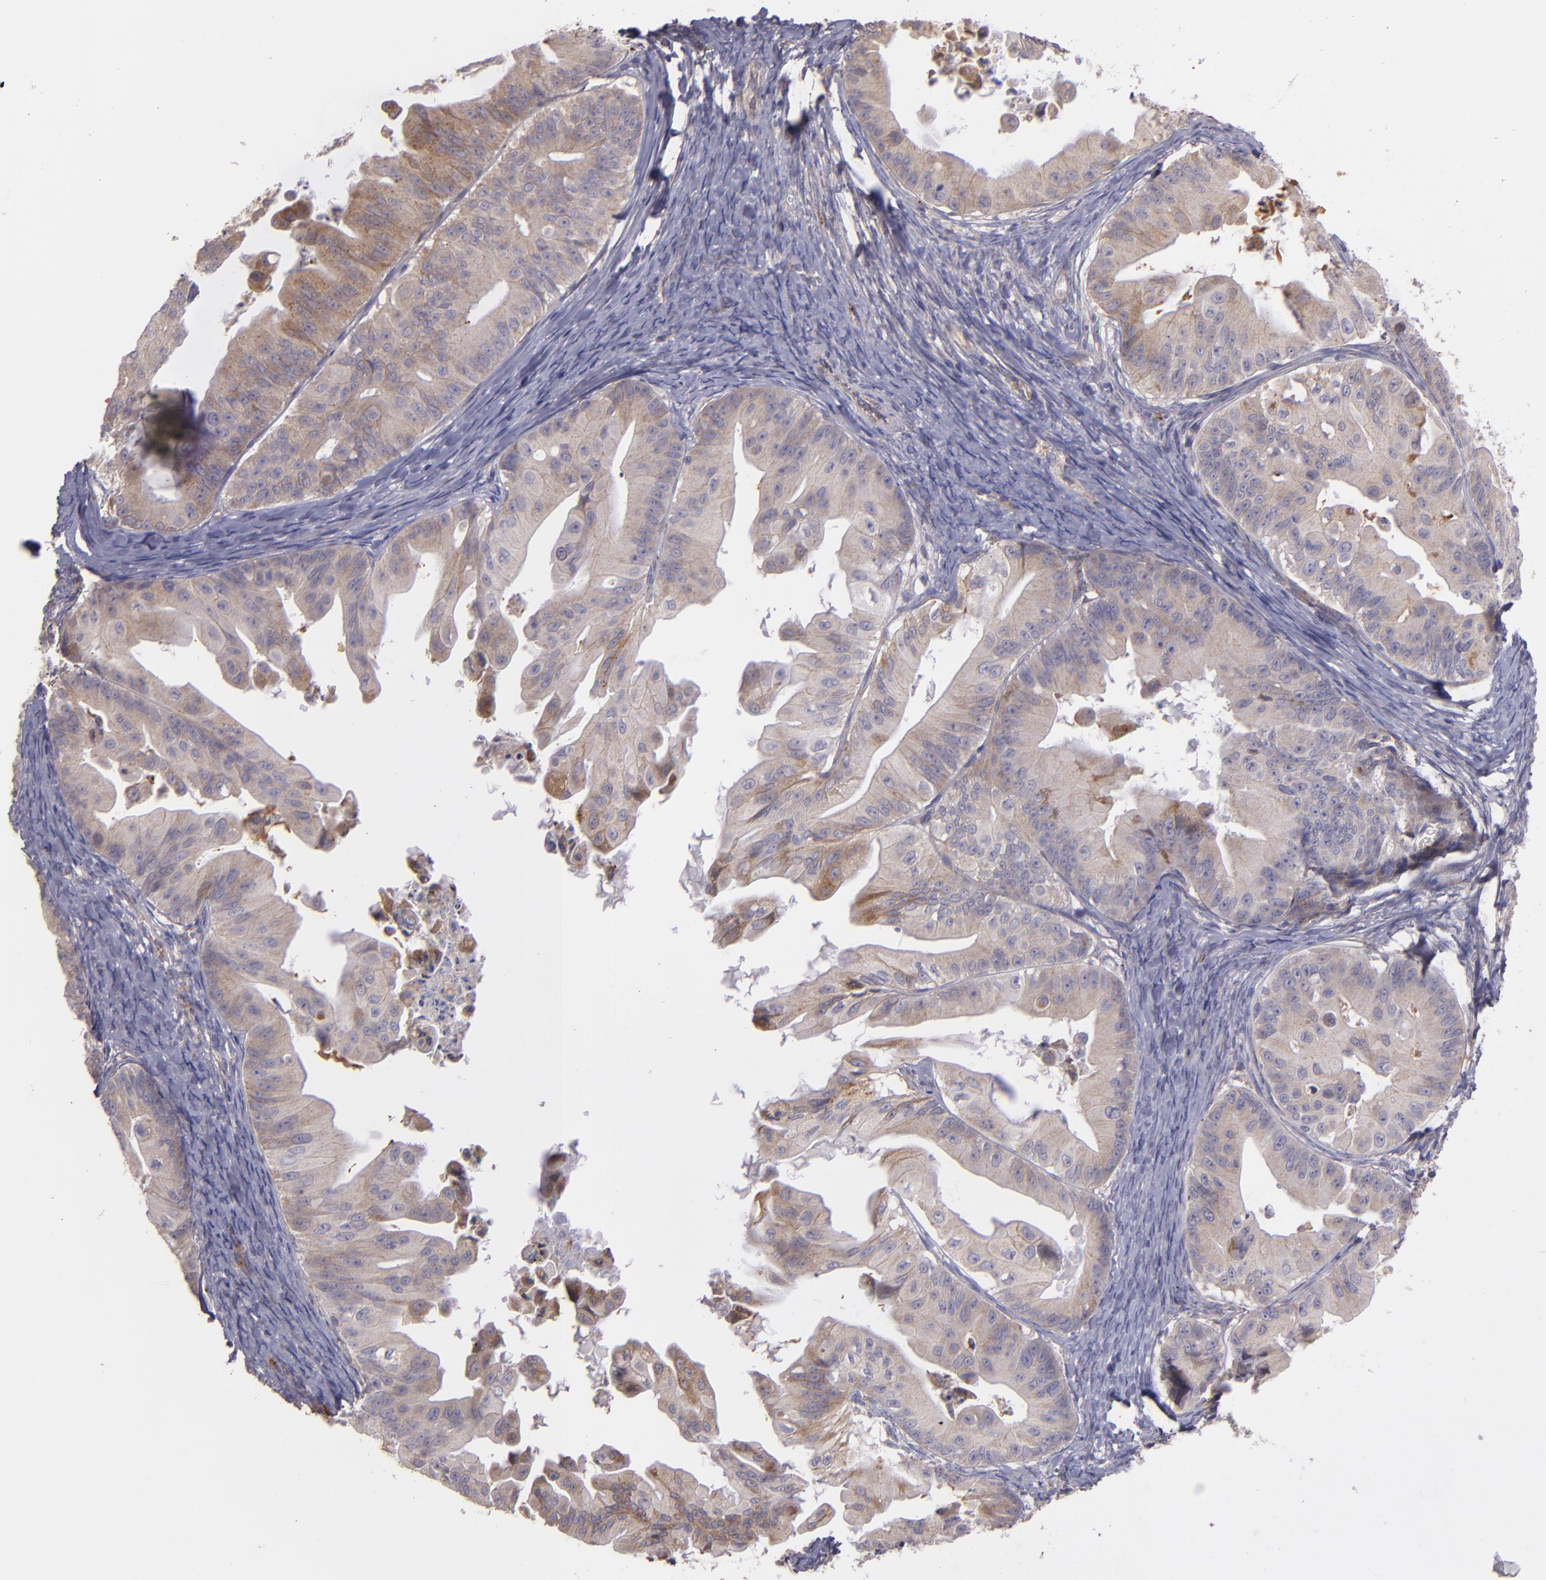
{"staining": {"intensity": "moderate", "quantity": ">75%", "location": "cytoplasmic/membranous"}, "tissue": "ovarian cancer", "cell_type": "Tumor cells", "image_type": "cancer", "snomed": [{"axis": "morphology", "description": "Cystadenocarcinoma, mucinous, NOS"}, {"axis": "topography", "description": "Ovary"}], "caption": "Ovarian cancer stained for a protein displays moderate cytoplasmic/membranous positivity in tumor cells. The protein is stained brown, and the nuclei are stained in blue (DAB (3,3'-diaminobenzidine) IHC with brightfield microscopy, high magnification).", "gene": "ECE1", "patient": {"sex": "female", "age": 37}}